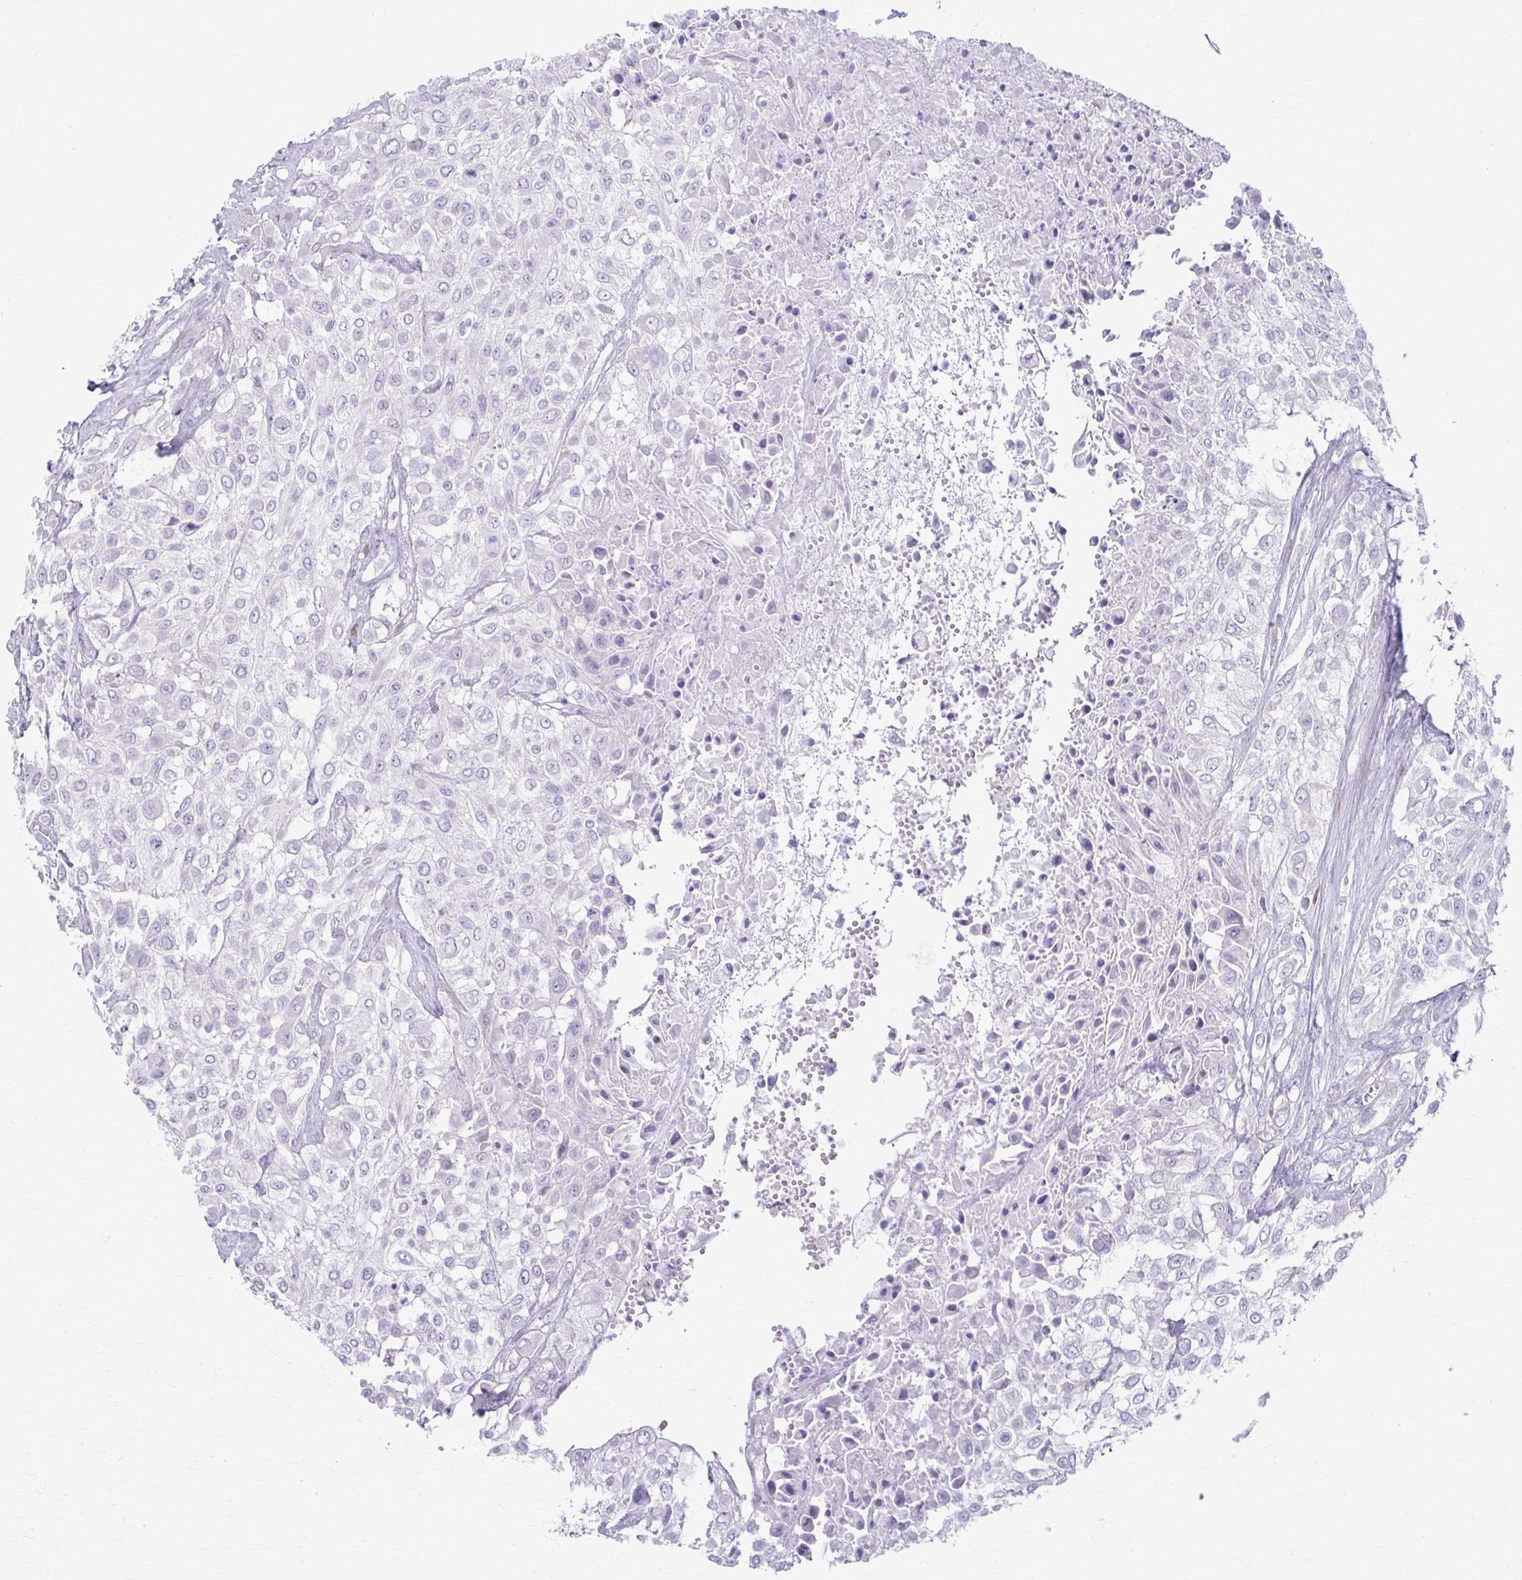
{"staining": {"intensity": "negative", "quantity": "none", "location": "none"}, "tissue": "urothelial cancer", "cell_type": "Tumor cells", "image_type": "cancer", "snomed": [{"axis": "morphology", "description": "Urothelial carcinoma, High grade"}, {"axis": "topography", "description": "Urinary bladder"}], "caption": "Tumor cells show no significant protein staining in urothelial cancer.", "gene": "PRKRA", "patient": {"sex": "male", "age": 57}}